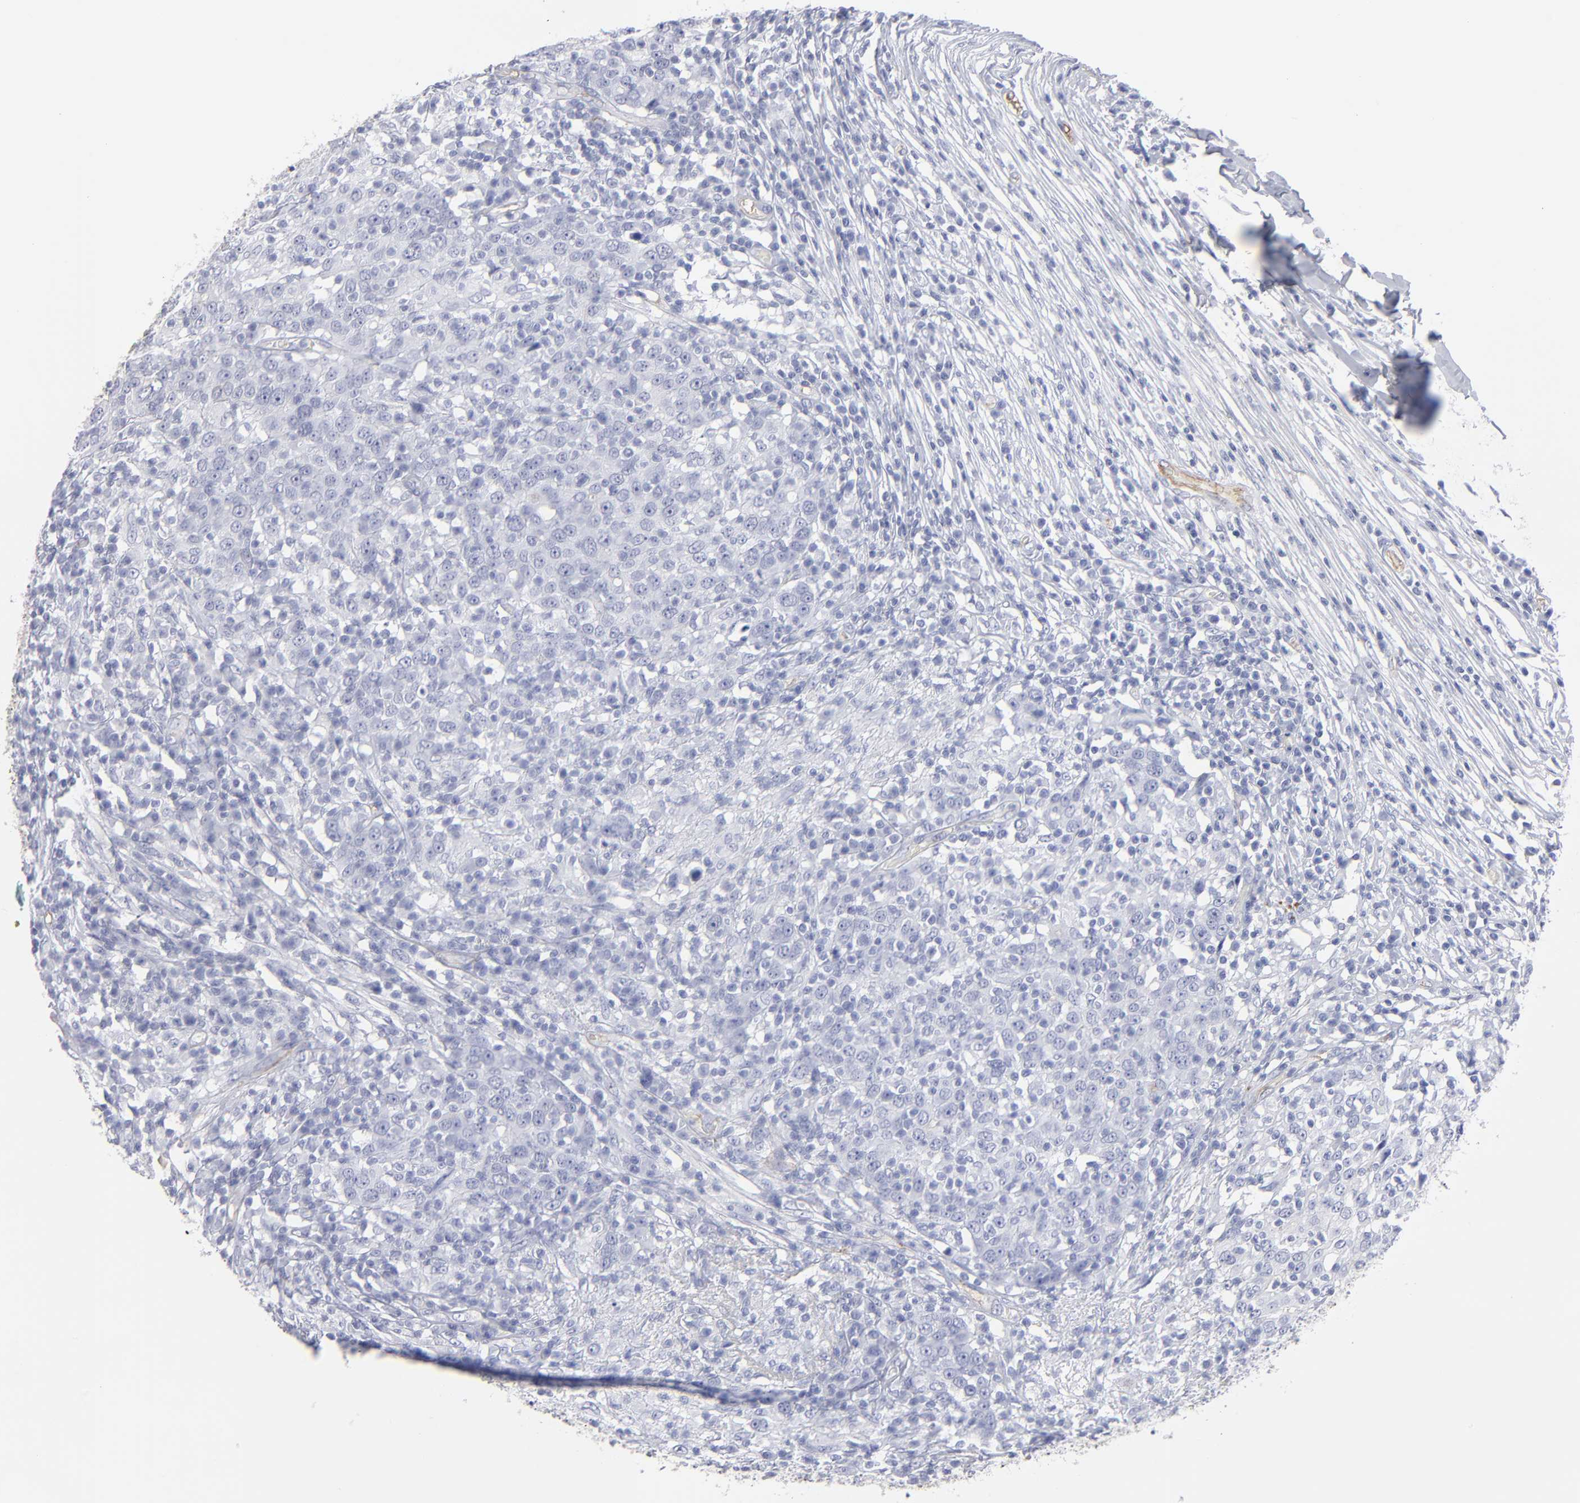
{"staining": {"intensity": "moderate", "quantity": "<25%", "location": "cytoplasmic/membranous"}, "tissue": "head and neck cancer", "cell_type": "Tumor cells", "image_type": "cancer", "snomed": [{"axis": "morphology", "description": "Adenocarcinoma, NOS"}, {"axis": "topography", "description": "Salivary gland"}, {"axis": "topography", "description": "Head-Neck"}], "caption": "The histopathology image displays a brown stain indicating the presence of a protein in the cytoplasmic/membranous of tumor cells in head and neck adenocarcinoma. Nuclei are stained in blue.", "gene": "TM4SF1", "patient": {"sex": "female", "age": 65}}